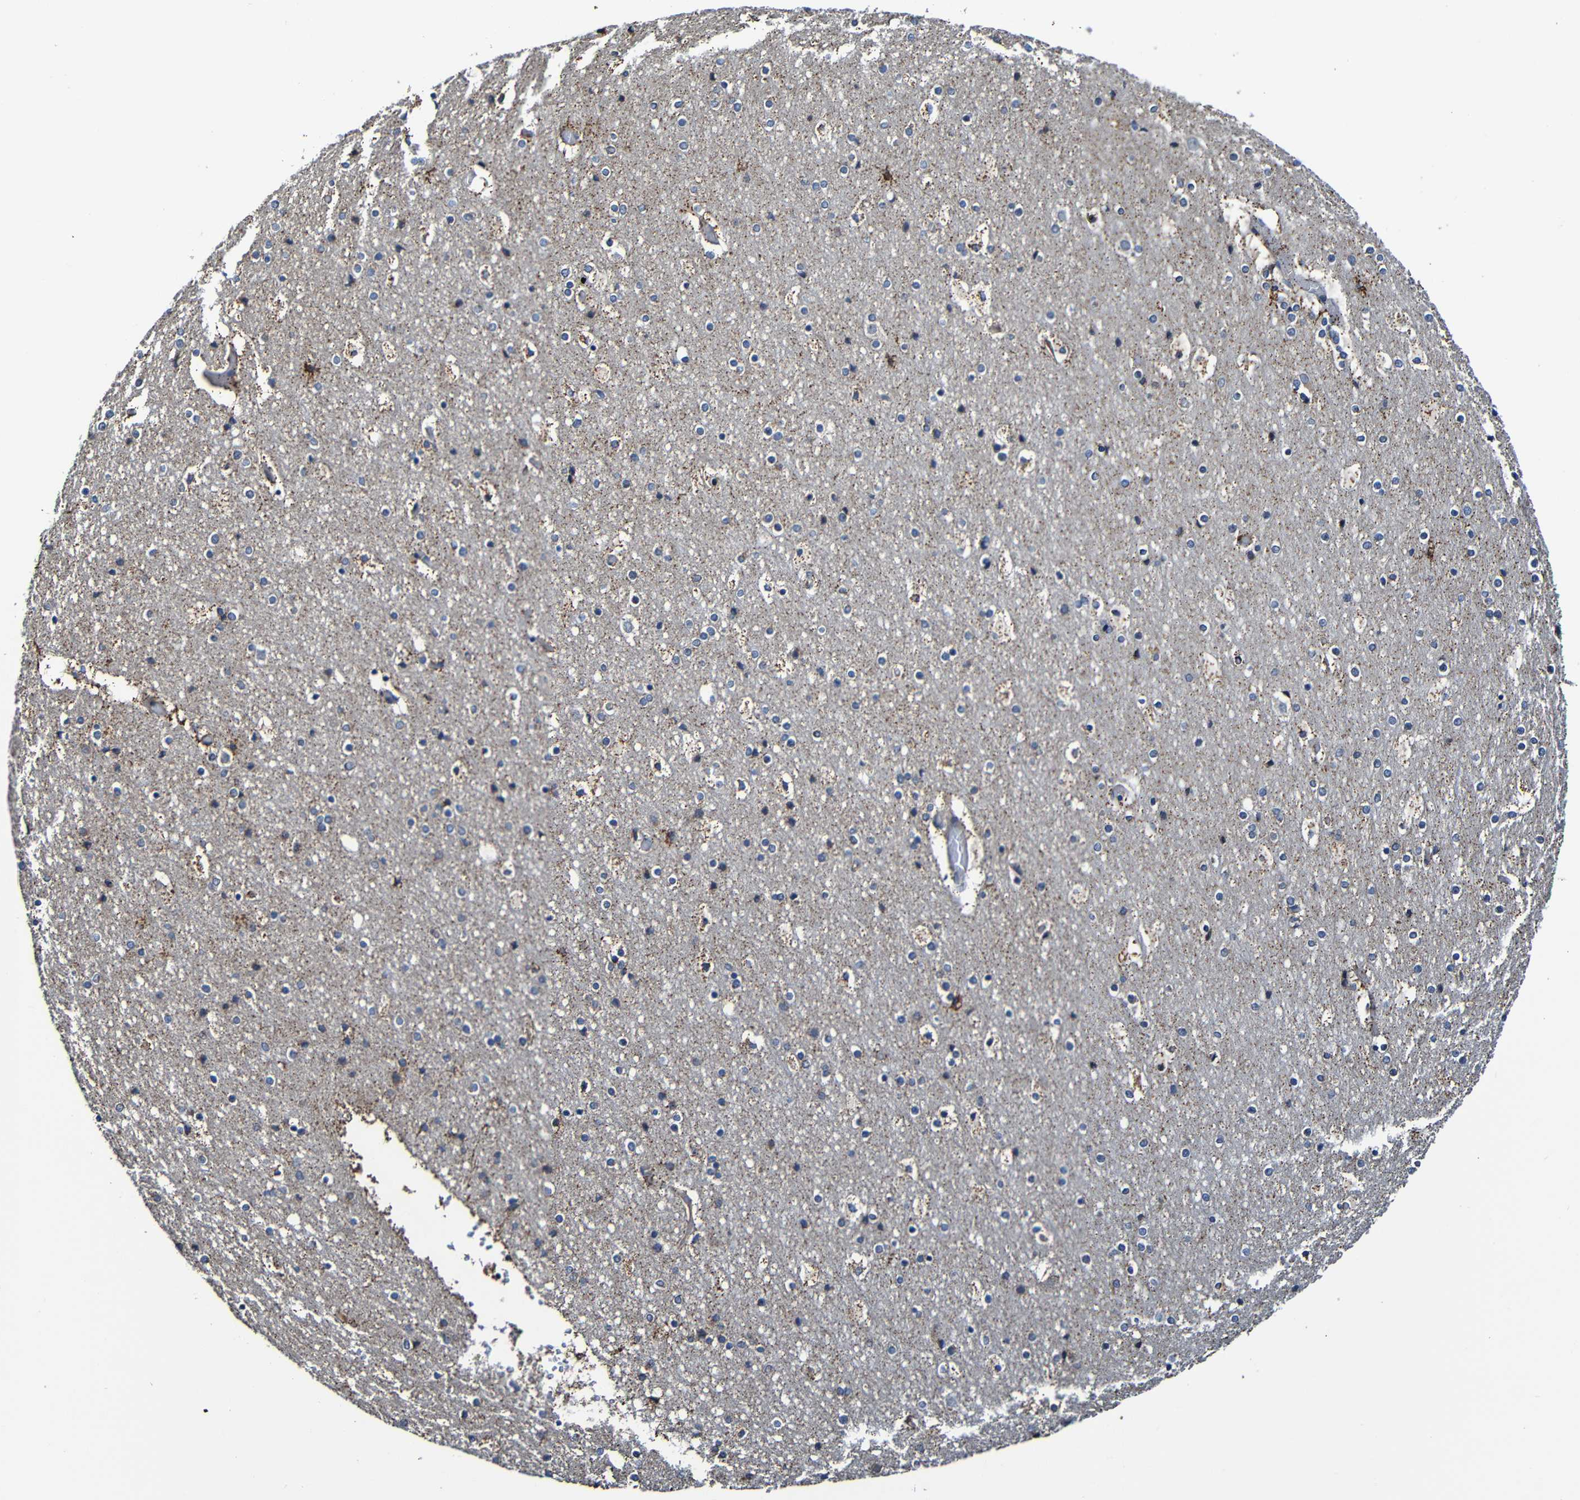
{"staining": {"intensity": "weak", "quantity": "25%-75%", "location": "cytoplasmic/membranous"}, "tissue": "cerebral cortex", "cell_type": "Endothelial cells", "image_type": "normal", "snomed": [{"axis": "morphology", "description": "Normal tissue, NOS"}, {"axis": "topography", "description": "Cerebral cortex"}], "caption": "Normal cerebral cortex was stained to show a protein in brown. There is low levels of weak cytoplasmic/membranous staining in about 25%-75% of endothelial cells. Ihc stains the protein of interest in brown and the nuclei are stained blue.", "gene": "ADAM15", "patient": {"sex": "male", "age": 57}}